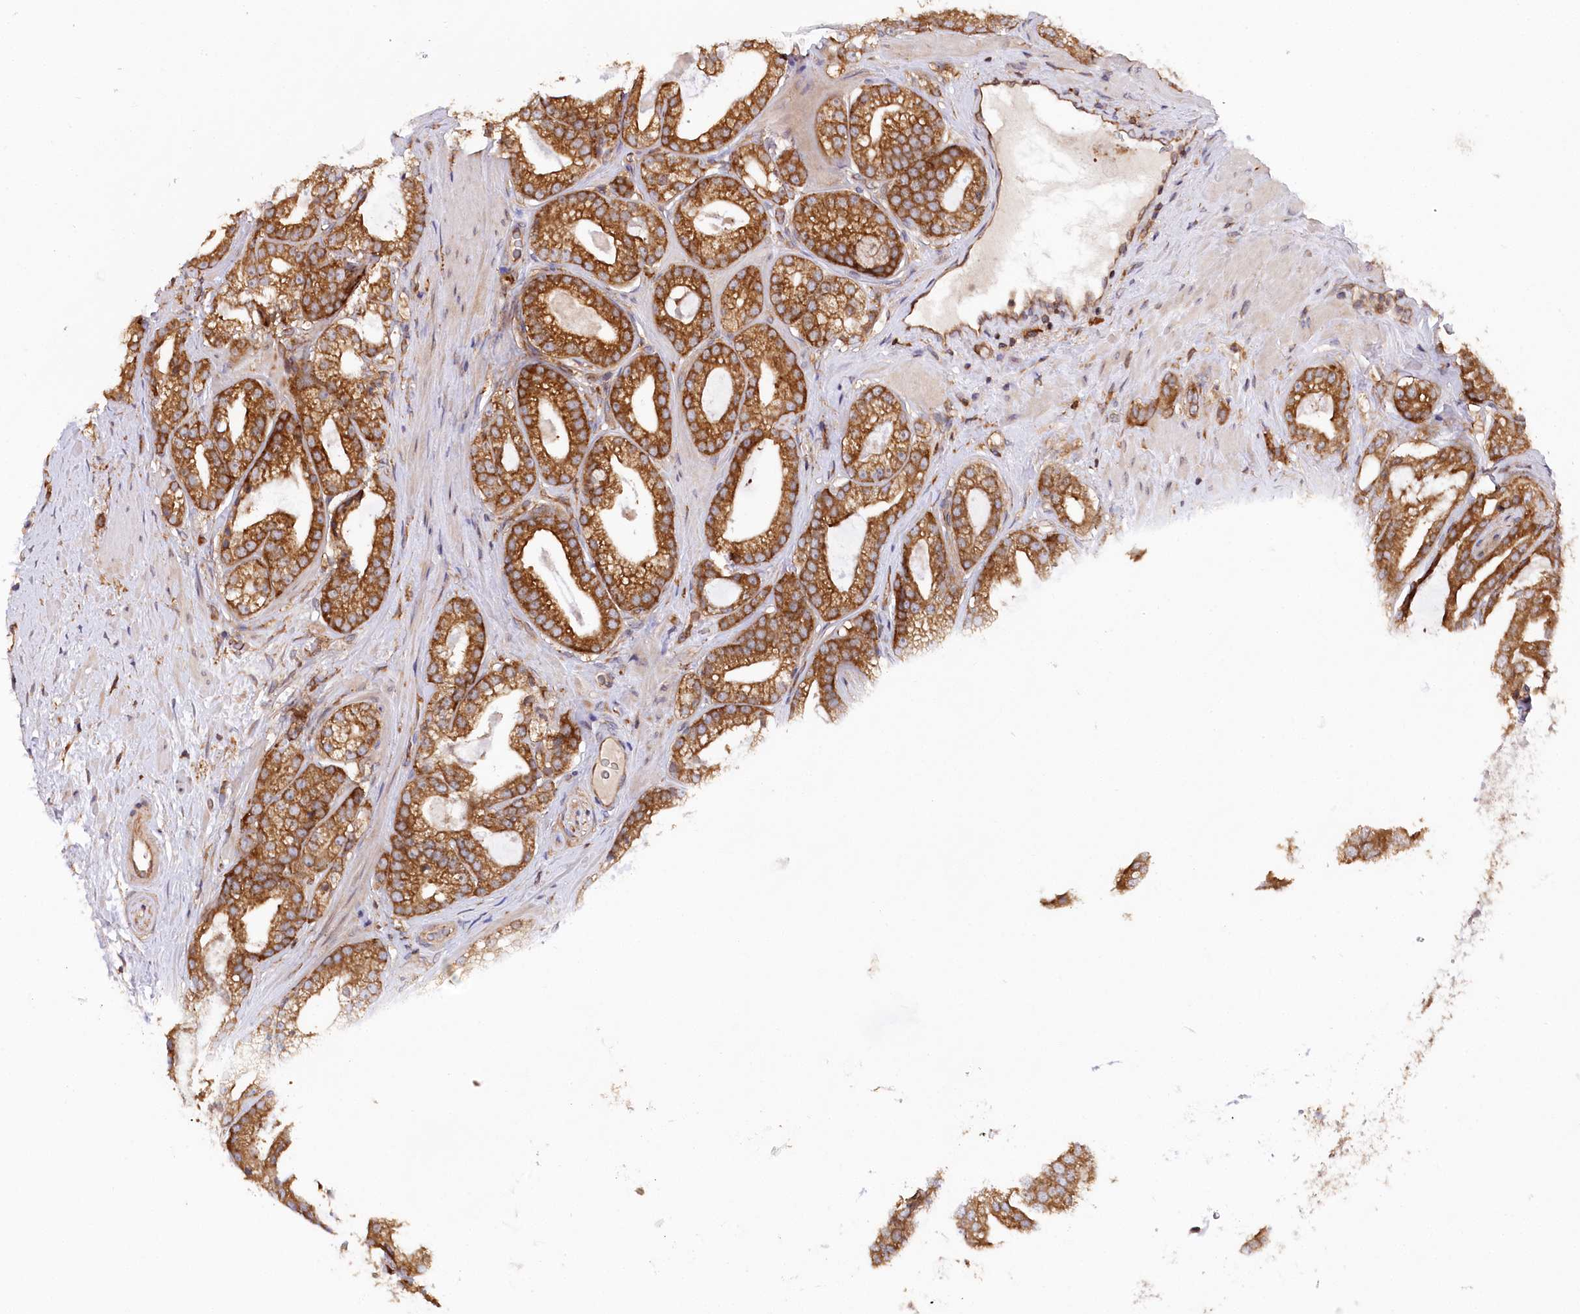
{"staining": {"intensity": "strong", "quantity": ">75%", "location": "cytoplasmic/membranous"}, "tissue": "prostate cancer", "cell_type": "Tumor cells", "image_type": "cancer", "snomed": [{"axis": "morphology", "description": "Adenocarcinoma, High grade"}, {"axis": "topography", "description": "Prostate"}], "caption": "Immunohistochemistry (IHC) image of prostate adenocarcinoma (high-grade) stained for a protein (brown), which demonstrates high levels of strong cytoplasmic/membranous positivity in approximately >75% of tumor cells.", "gene": "PPP1R21", "patient": {"sex": "male", "age": 60}}